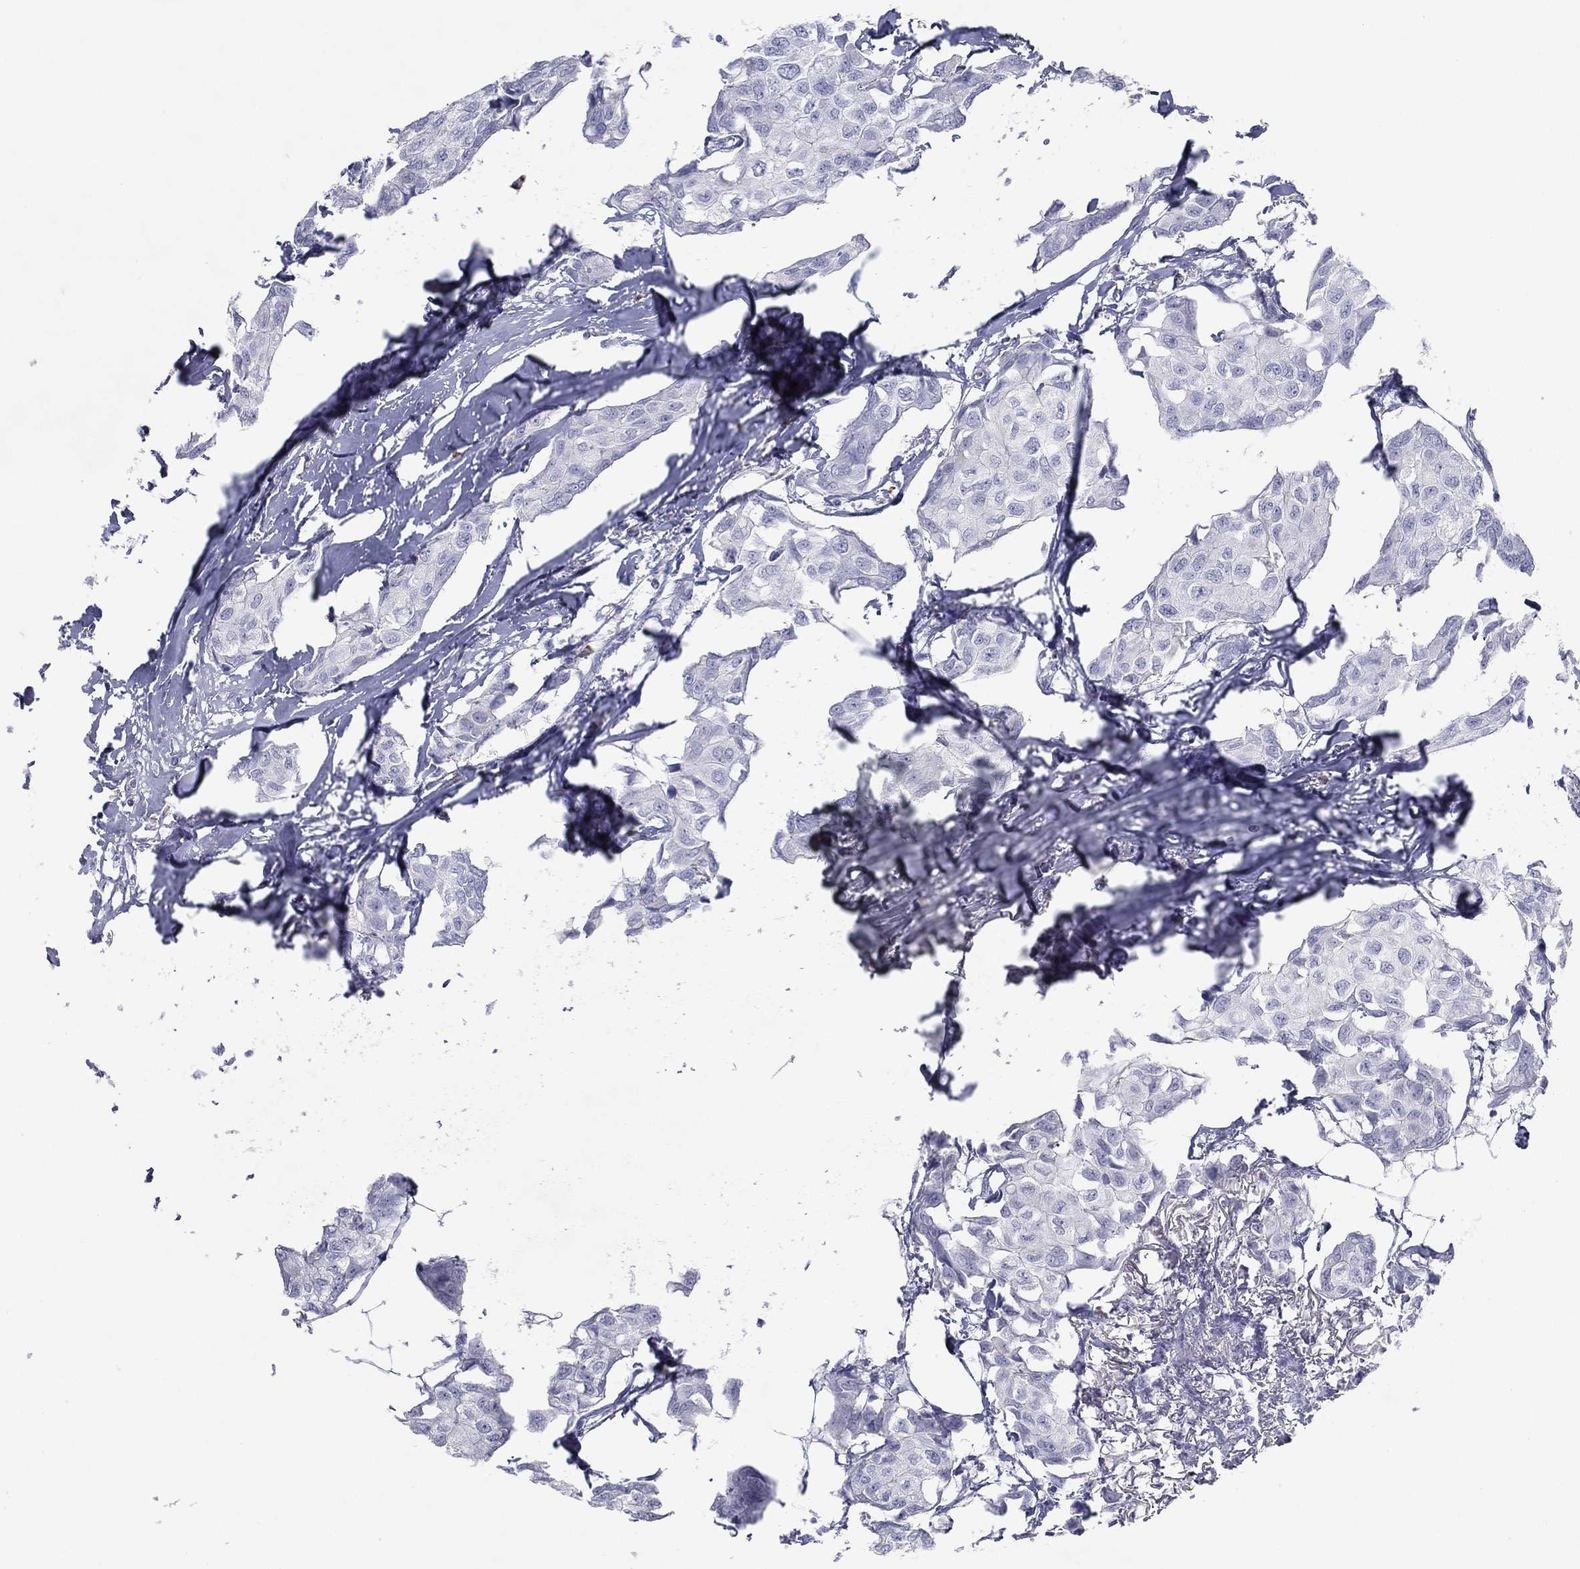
{"staining": {"intensity": "negative", "quantity": "none", "location": "none"}, "tissue": "breast cancer", "cell_type": "Tumor cells", "image_type": "cancer", "snomed": [{"axis": "morphology", "description": "Duct carcinoma"}, {"axis": "topography", "description": "Breast"}], "caption": "A high-resolution micrograph shows immunohistochemistry staining of breast invasive ductal carcinoma, which displays no significant expression in tumor cells.", "gene": "CPT1B", "patient": {"sex": "female", "age": 80}}